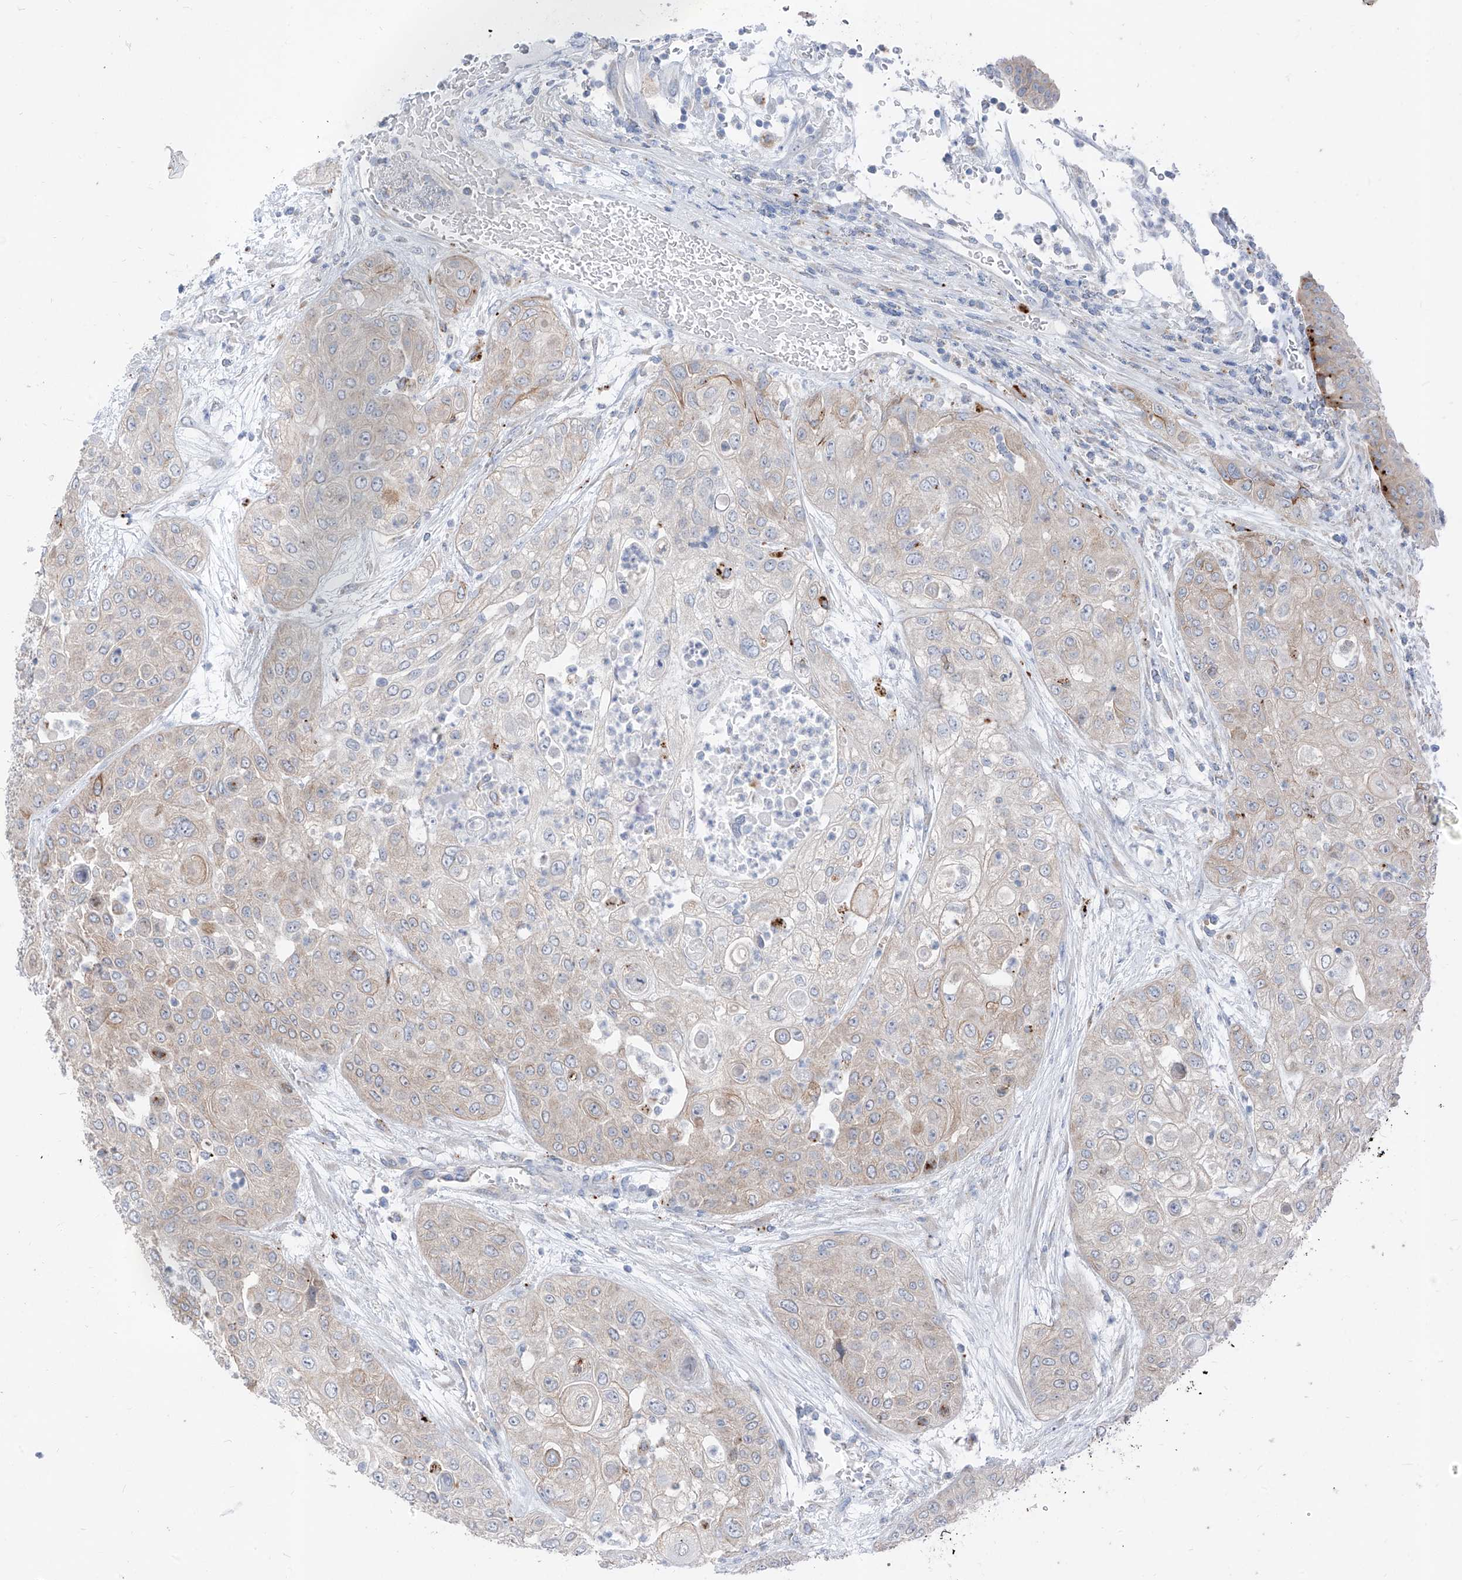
{"staining": {"intensity": "weak", "quantity": "25%-75%", "location": "cytoplasmic/membranous"}, "tissue": "urothelial cancer", "cell_type": "Tumor cells", "image_type": "cancer", "snomed": [{"axis": "morphology", "description": "Urothelial carcinoma, High grade"}, {"axis": "topography", "description": "Urinary bladder"}], "caption": "Immunohistochemical staining of human high-grade urothelial carcinoma exhibits low levels of weak cytoplasmic/membranous protein positivity in approximately 25%-75% of tumor cells.", "gene": "GPR137C", "patient": {"sex": "female", "age": 79}}